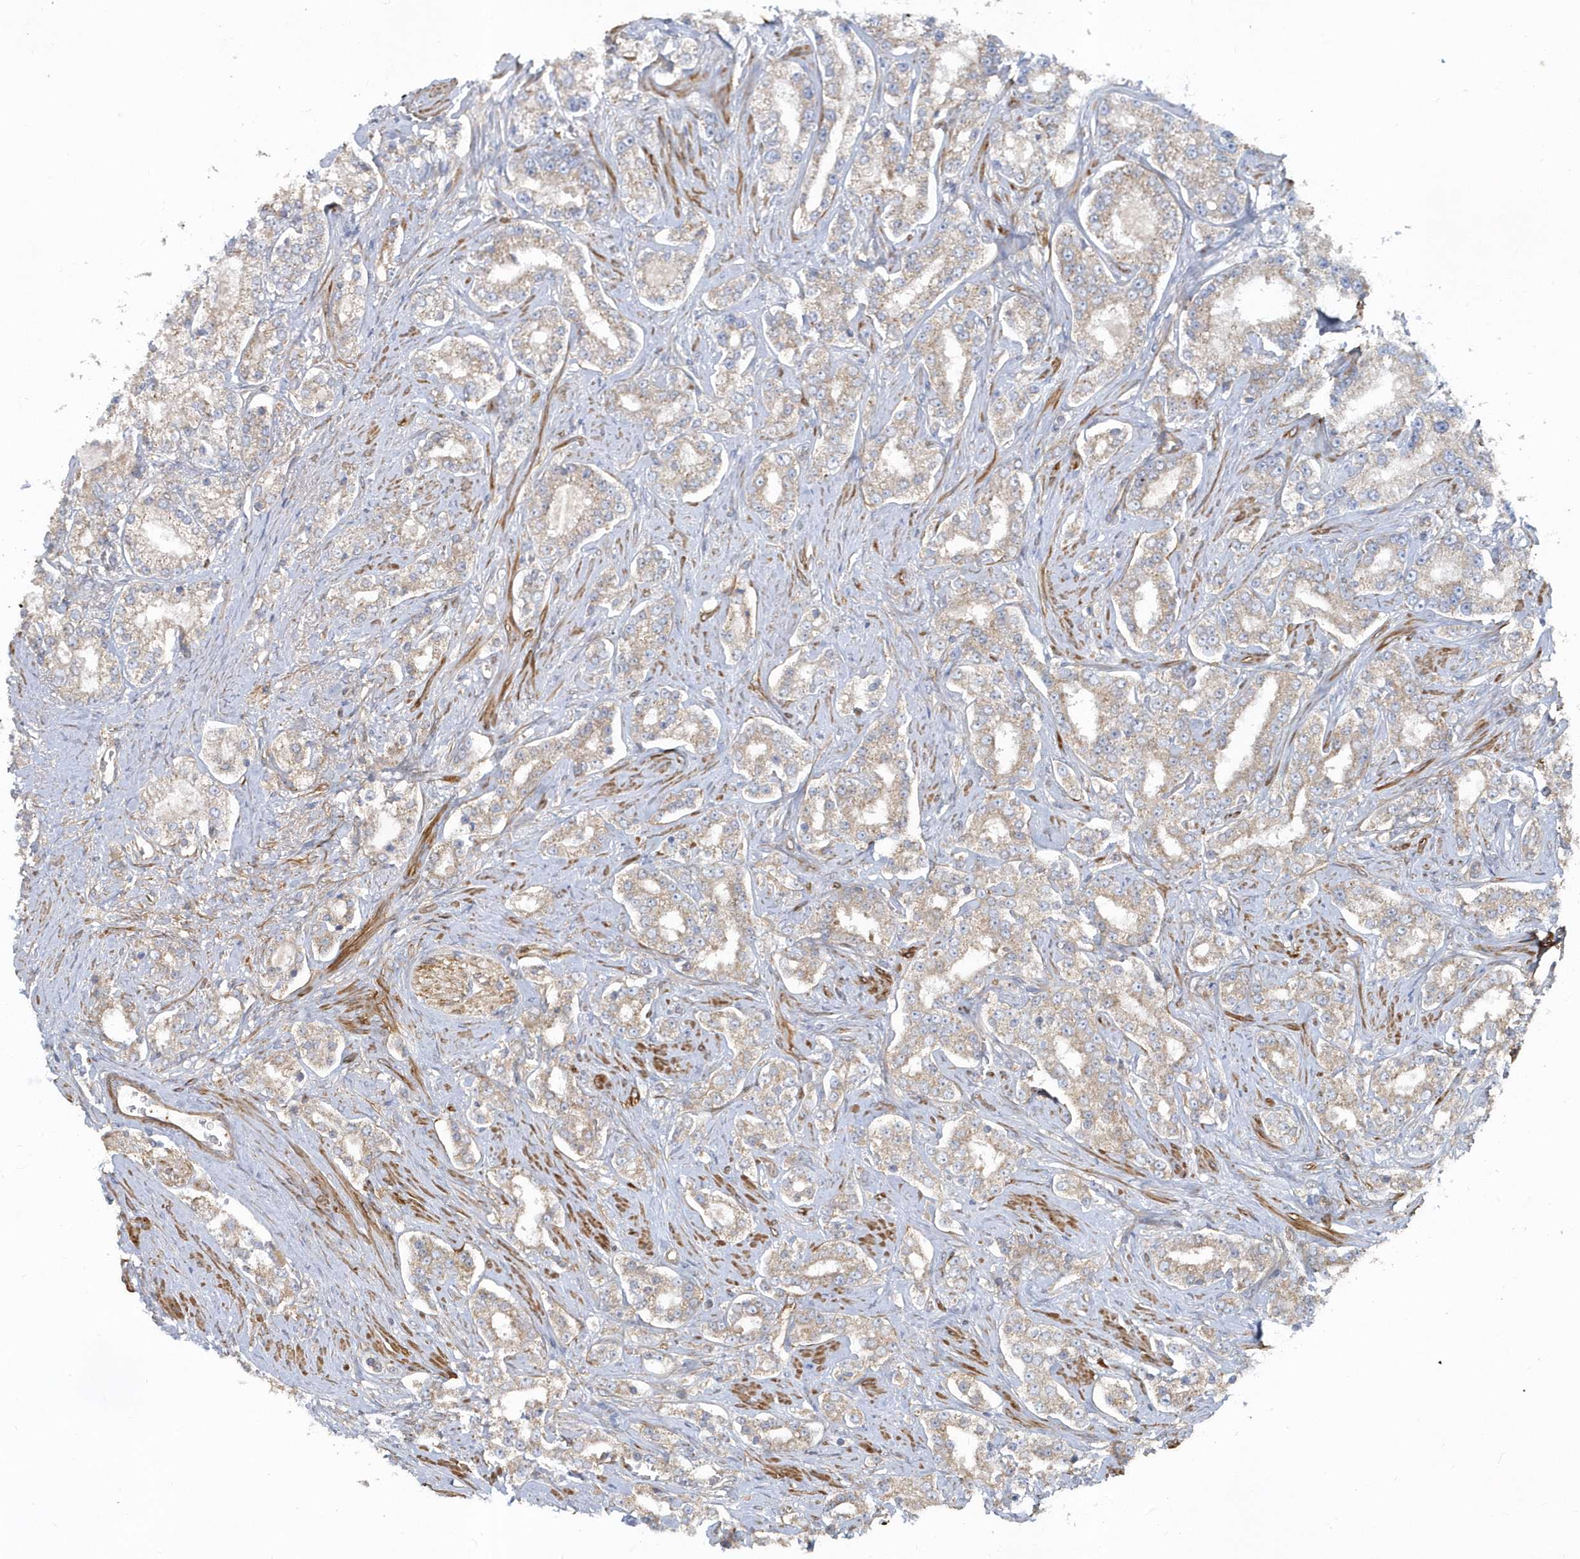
{"staining": {"intensity": "weak", "quantity": ">75%", "location": "cytoplasmic/membranous"}, "tissue": "prostate cancer", "cell_type": "Tumor cells", "image_type": "cancer", "snomed": [{"axis": "morphology", "description": "Normal tissue, NOS"}, {"axis": "morphology", "description": "Adenocarcinoma, High grade"}, {"axis": "topography", "description": "Prostate"}], "caption": "Prostate cancer stained with a protein marker exhibits weak staining in tumor cells.", "gene": "LEXM", "patient": {"sex": "male", "age": 83}}